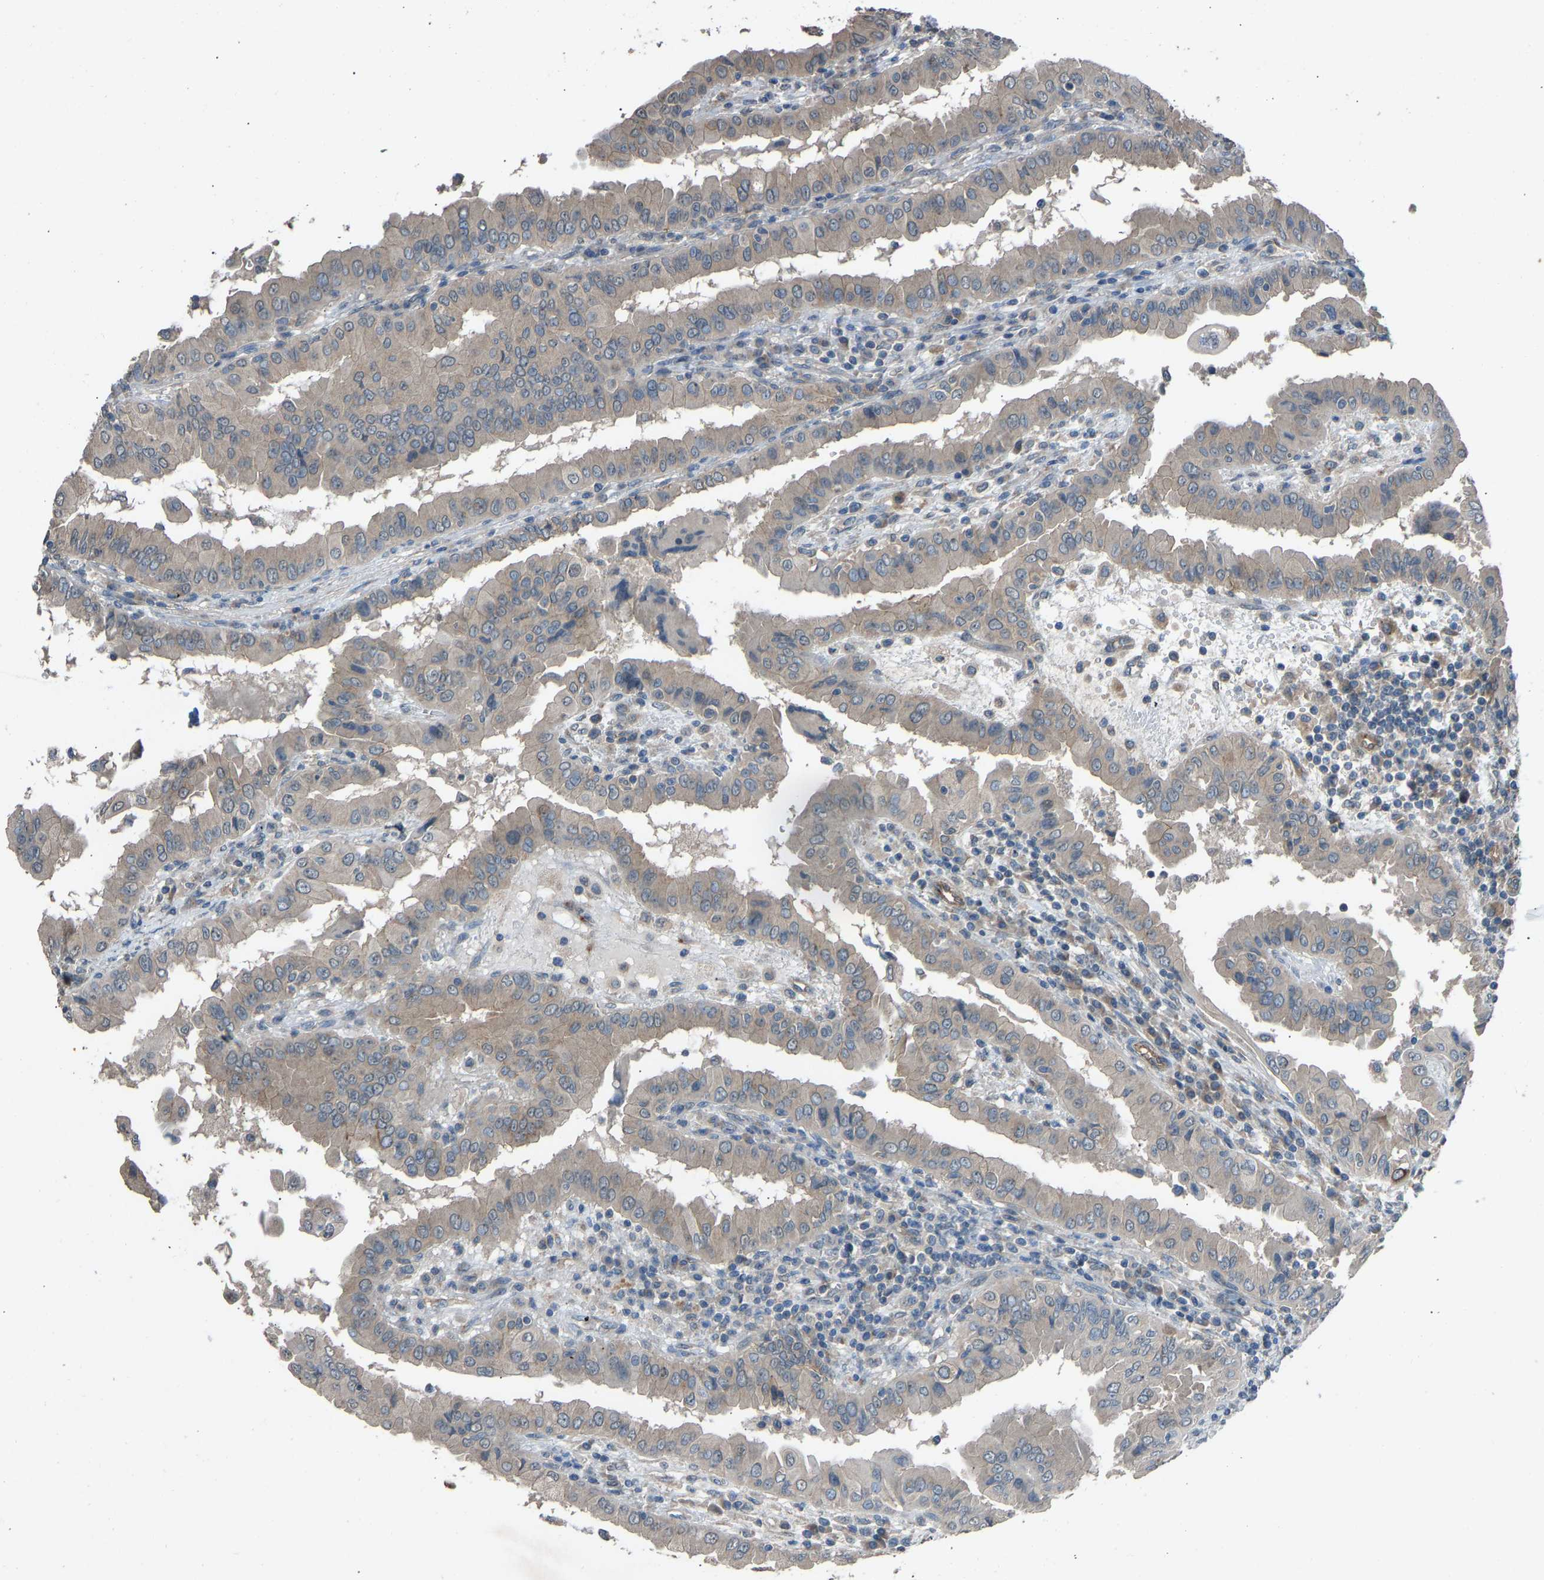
{"staining": {"intensity": "weak", "quantity": ">75%", "location": "cytoplasmic/membranous"}, "tissue": "thyroid cancer", "cell_type": "Tumor cells", "image_type": "cancer", "snomed": [{"axis": "morphology", "description": "Papillary adenocarcinoma, NOS"}, {"axis": "topography", "description": "Thyroid gland"}], "caption": "This micrograph reveals immunohistochemistry staining of human thyroid papillary adenocarcinoma, with low weak cytoplasmic/membranous positivity in approximately >75% of tumor cells.", "gene": "SLC43A1", "patient": {"sex": "male", "age": 33}}